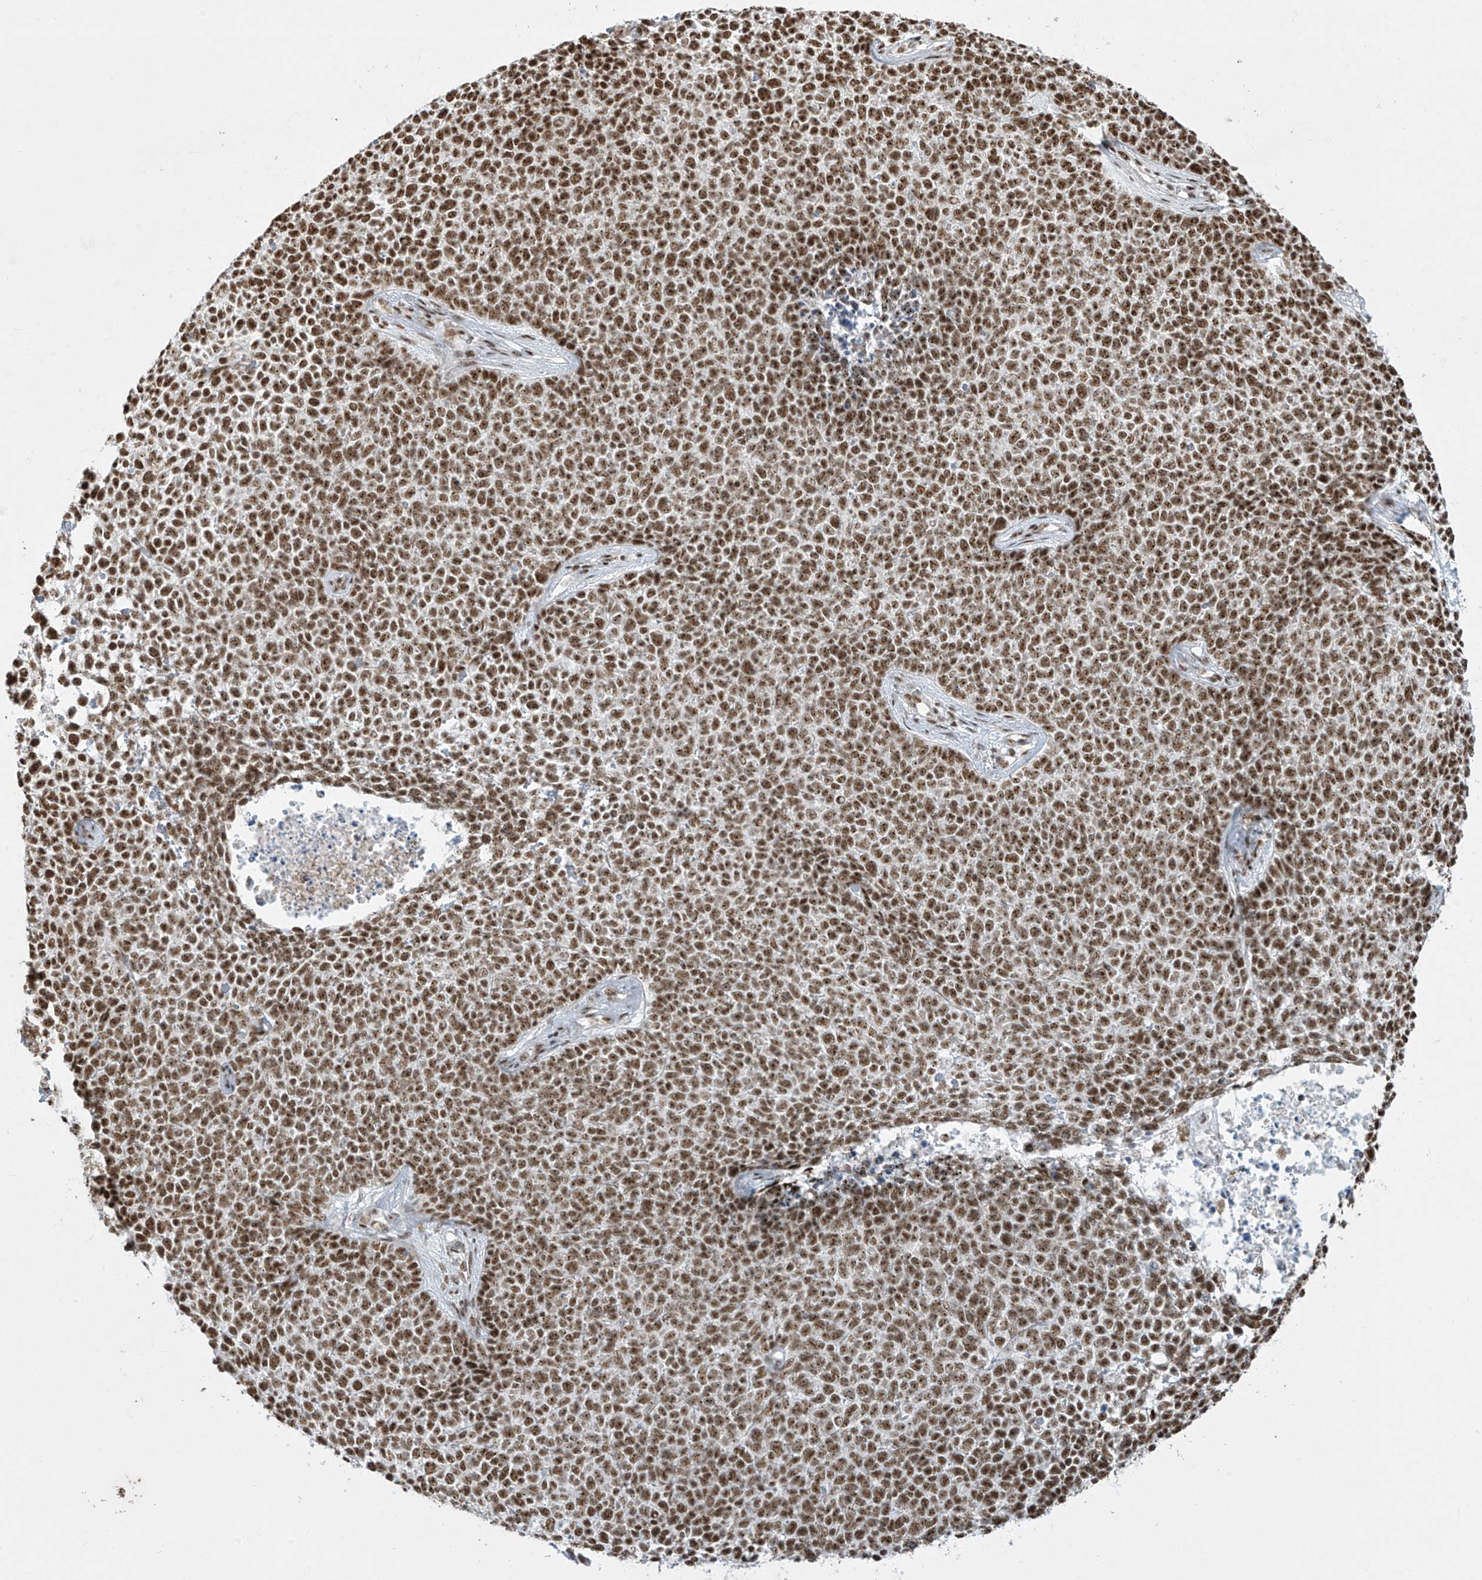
{"staining": {"intensity": "strong", "quantity": ">75%", "location": "nuclear"}, "tissue": "skin cancer", "cell_type": "Tumor cells", "image_type": "cancer", "snomed": [{"axis": "morphology", "description": "Basal cell carcinoma"}, {"axis": "topography", "description": "Skin"}], "caption": "Skin cancer (basal cell carcinoma) tissue demonstrates strong nuclear positivity in about >75% of tumor cells, visualized by immunohistochemistry. The protein is shown in brown color, while the nuclei are stained blue.", "gene": "MS4A6A", "patient": {"sex": "female", "age": 84}}